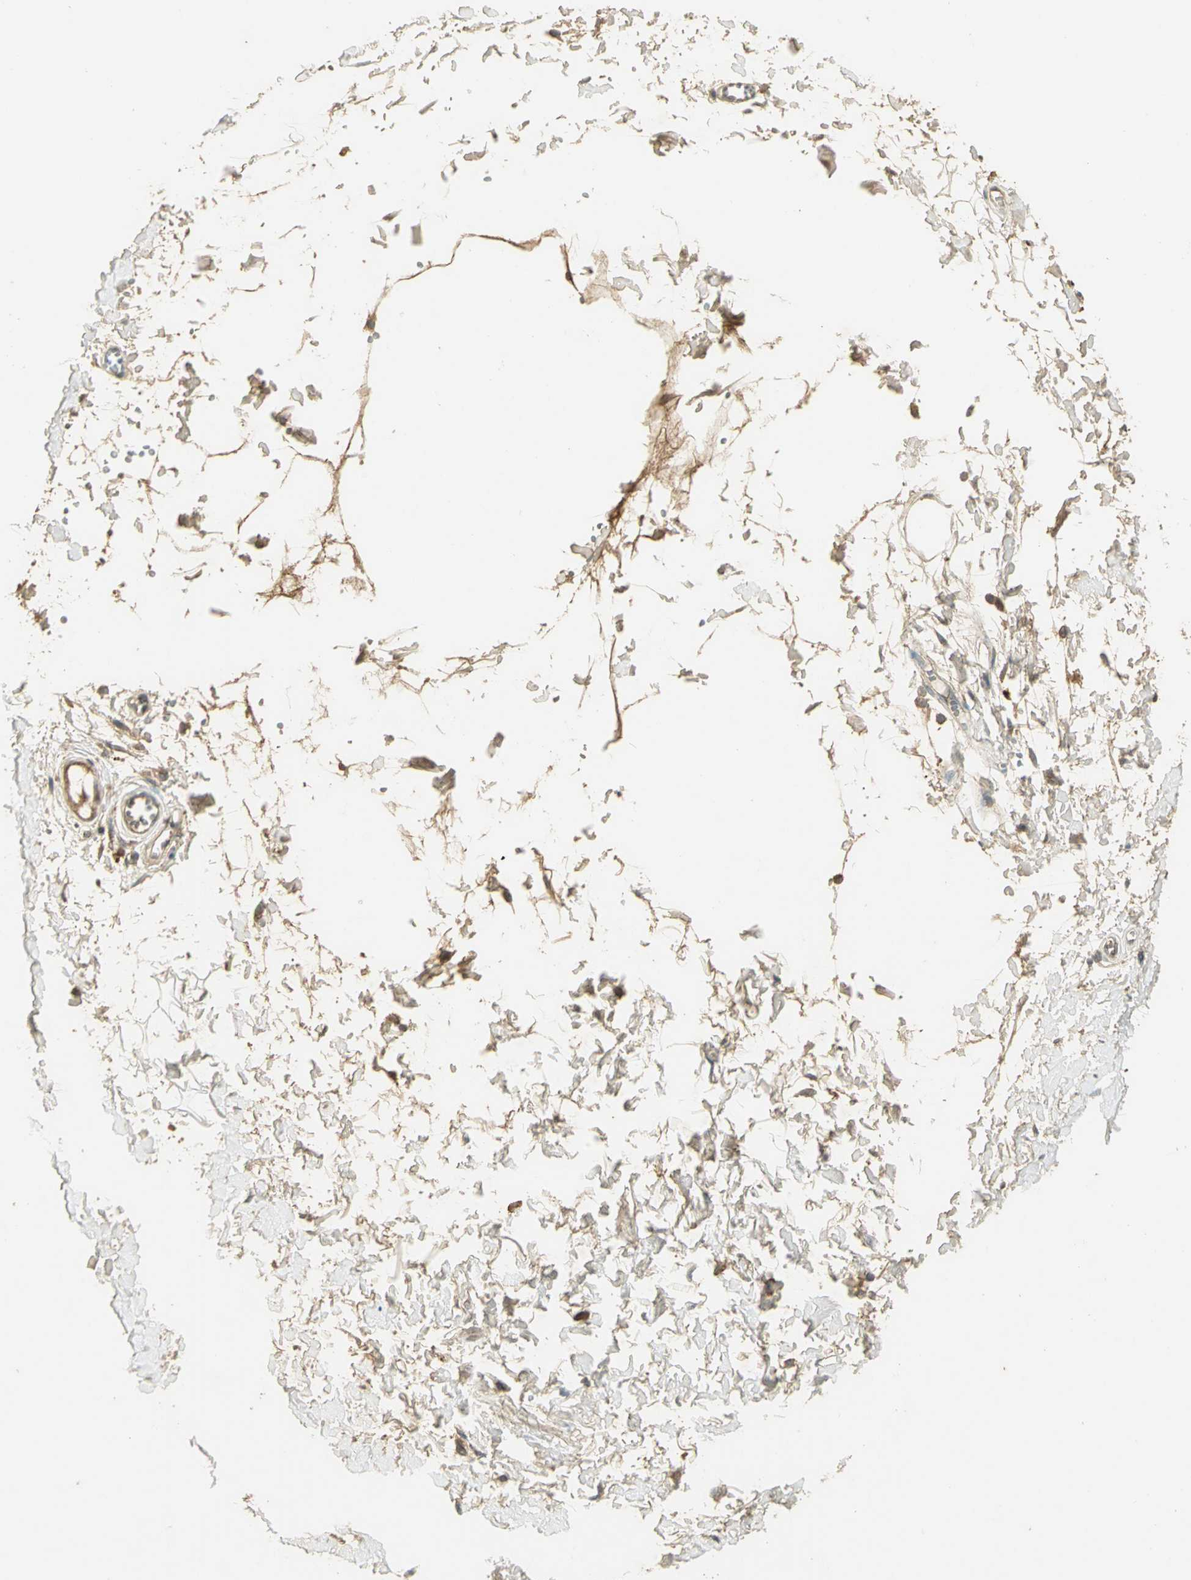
{"staining": {"intensity": "weak", "quantity": ">75%", "location": "cytoplasmic/membranous"}, "tissue": "adipose tissue", "cell_type": "Adipocytes", "image_type": "normal", "snomed": [{"axis": "morphology", "description": "Normal tissue, NOS"}, {"axis": "morphology", "description": "Inflammation, NOS"}, {"axis": "topography", "description": "Salivary gland"}, {"axis": "topography", "description": "Peripheral nerve tissue"}], "caption": "This histopathology image shows unremarkable adipose tissue stained with immunohistochemistry to label a protein in brown. The cytoplasmic/membranous of adipocytes show weak positivity for the protein. Nuclei are counter-stained blue.", "gene": "KEAP1", "patient": {"sex": "female", "age": 75}}